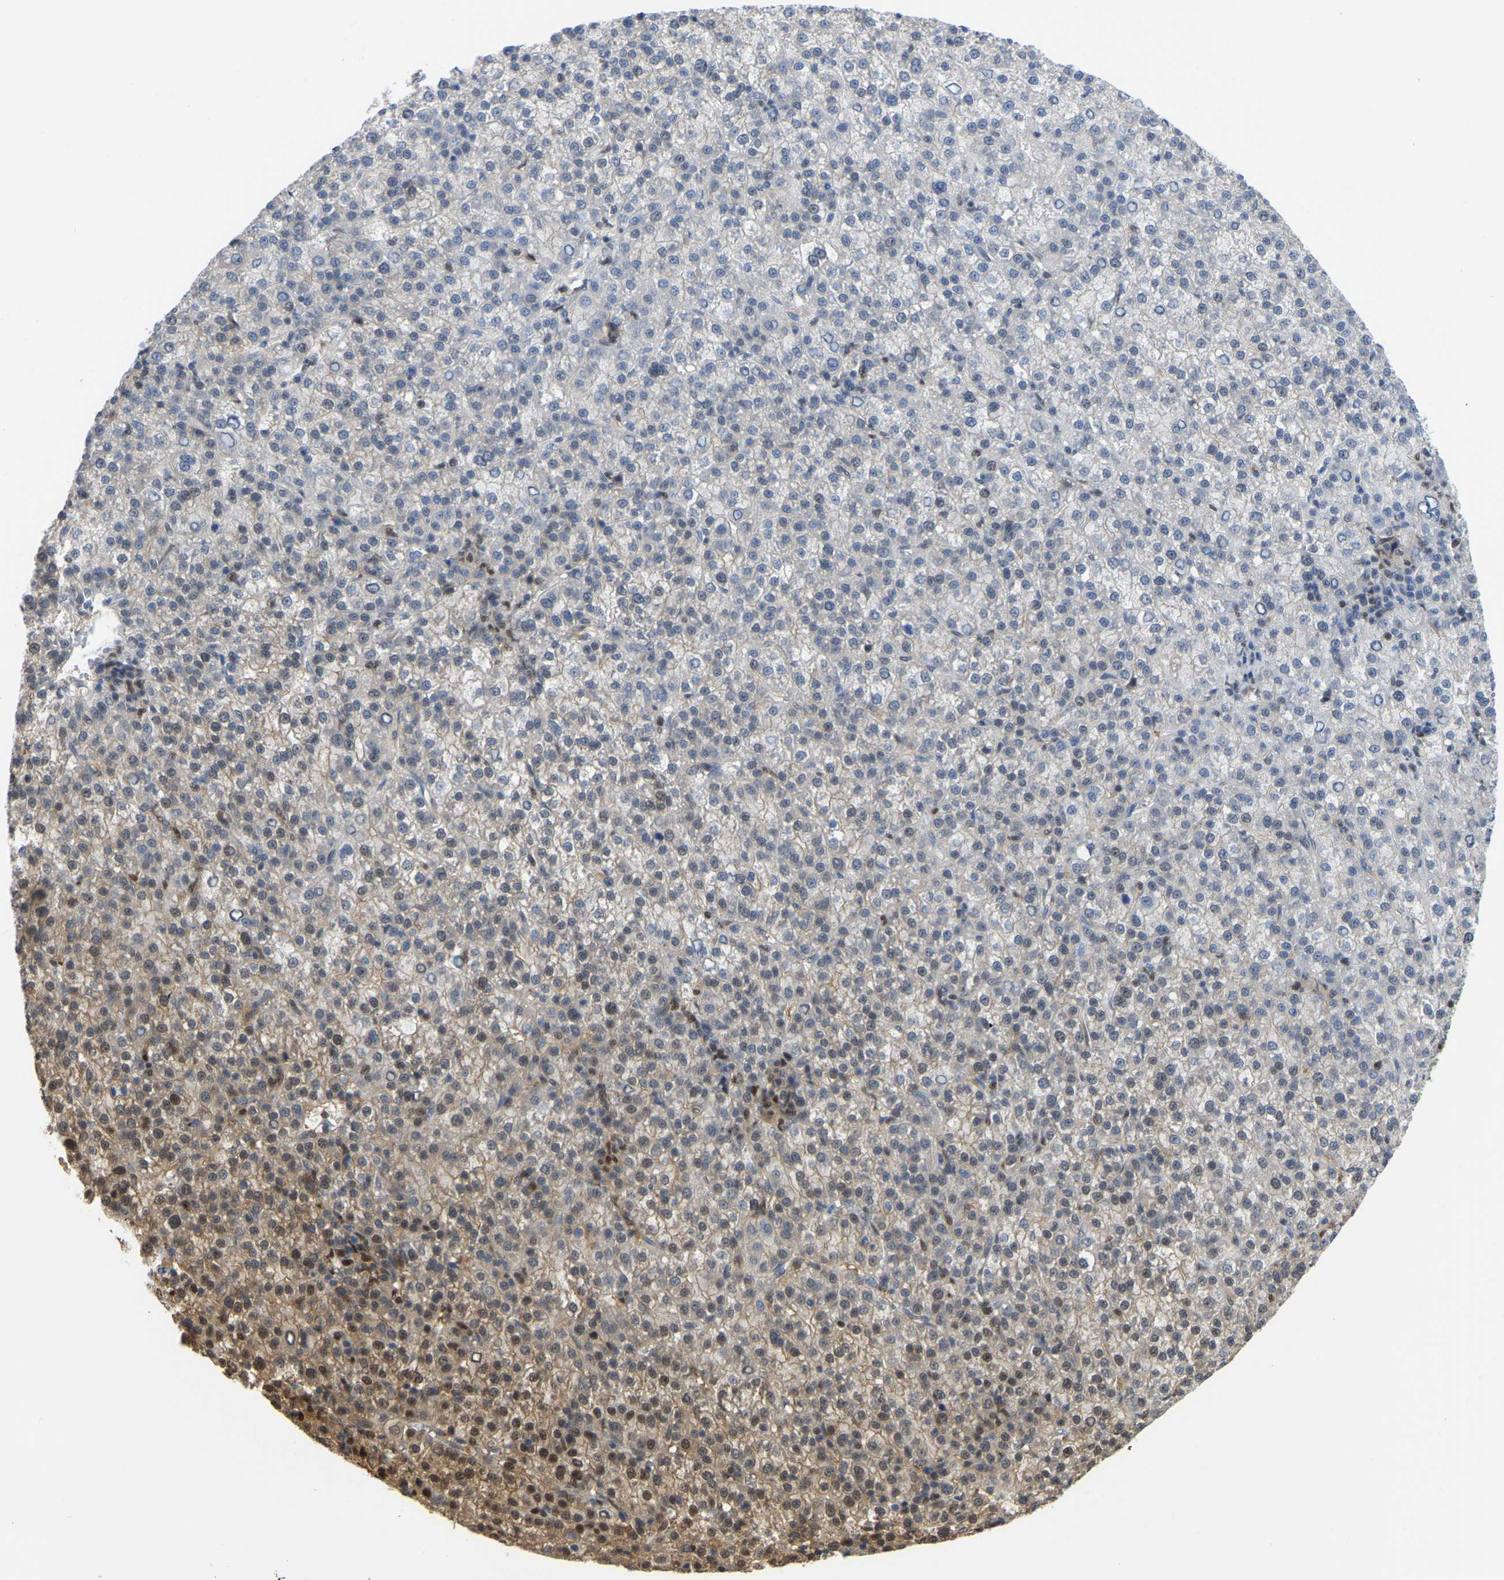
{"staining": {"intensity": "moderate", "quantity": "<25%", "location": "cytoplasmic/membranous,nuclear"}, "tissue": "liver cancer", "cell_type": "Tumor cells", "image_type": "cancer", "snomed": [{"axis": "morphology", "description": "Carcinoma, Hepatocellular, NOS"}, {"axis": "topography", "description": "Liver"}], "caption": "Protein positivity by immunohistochemistry (IHC) exhibits moderate cytoplasmic/membranous and nuclear expression in approximately <25% of tumor cells in liver cancer.", "gene": "KLRG2", "patient": {"sex": "female", "age": 58}}